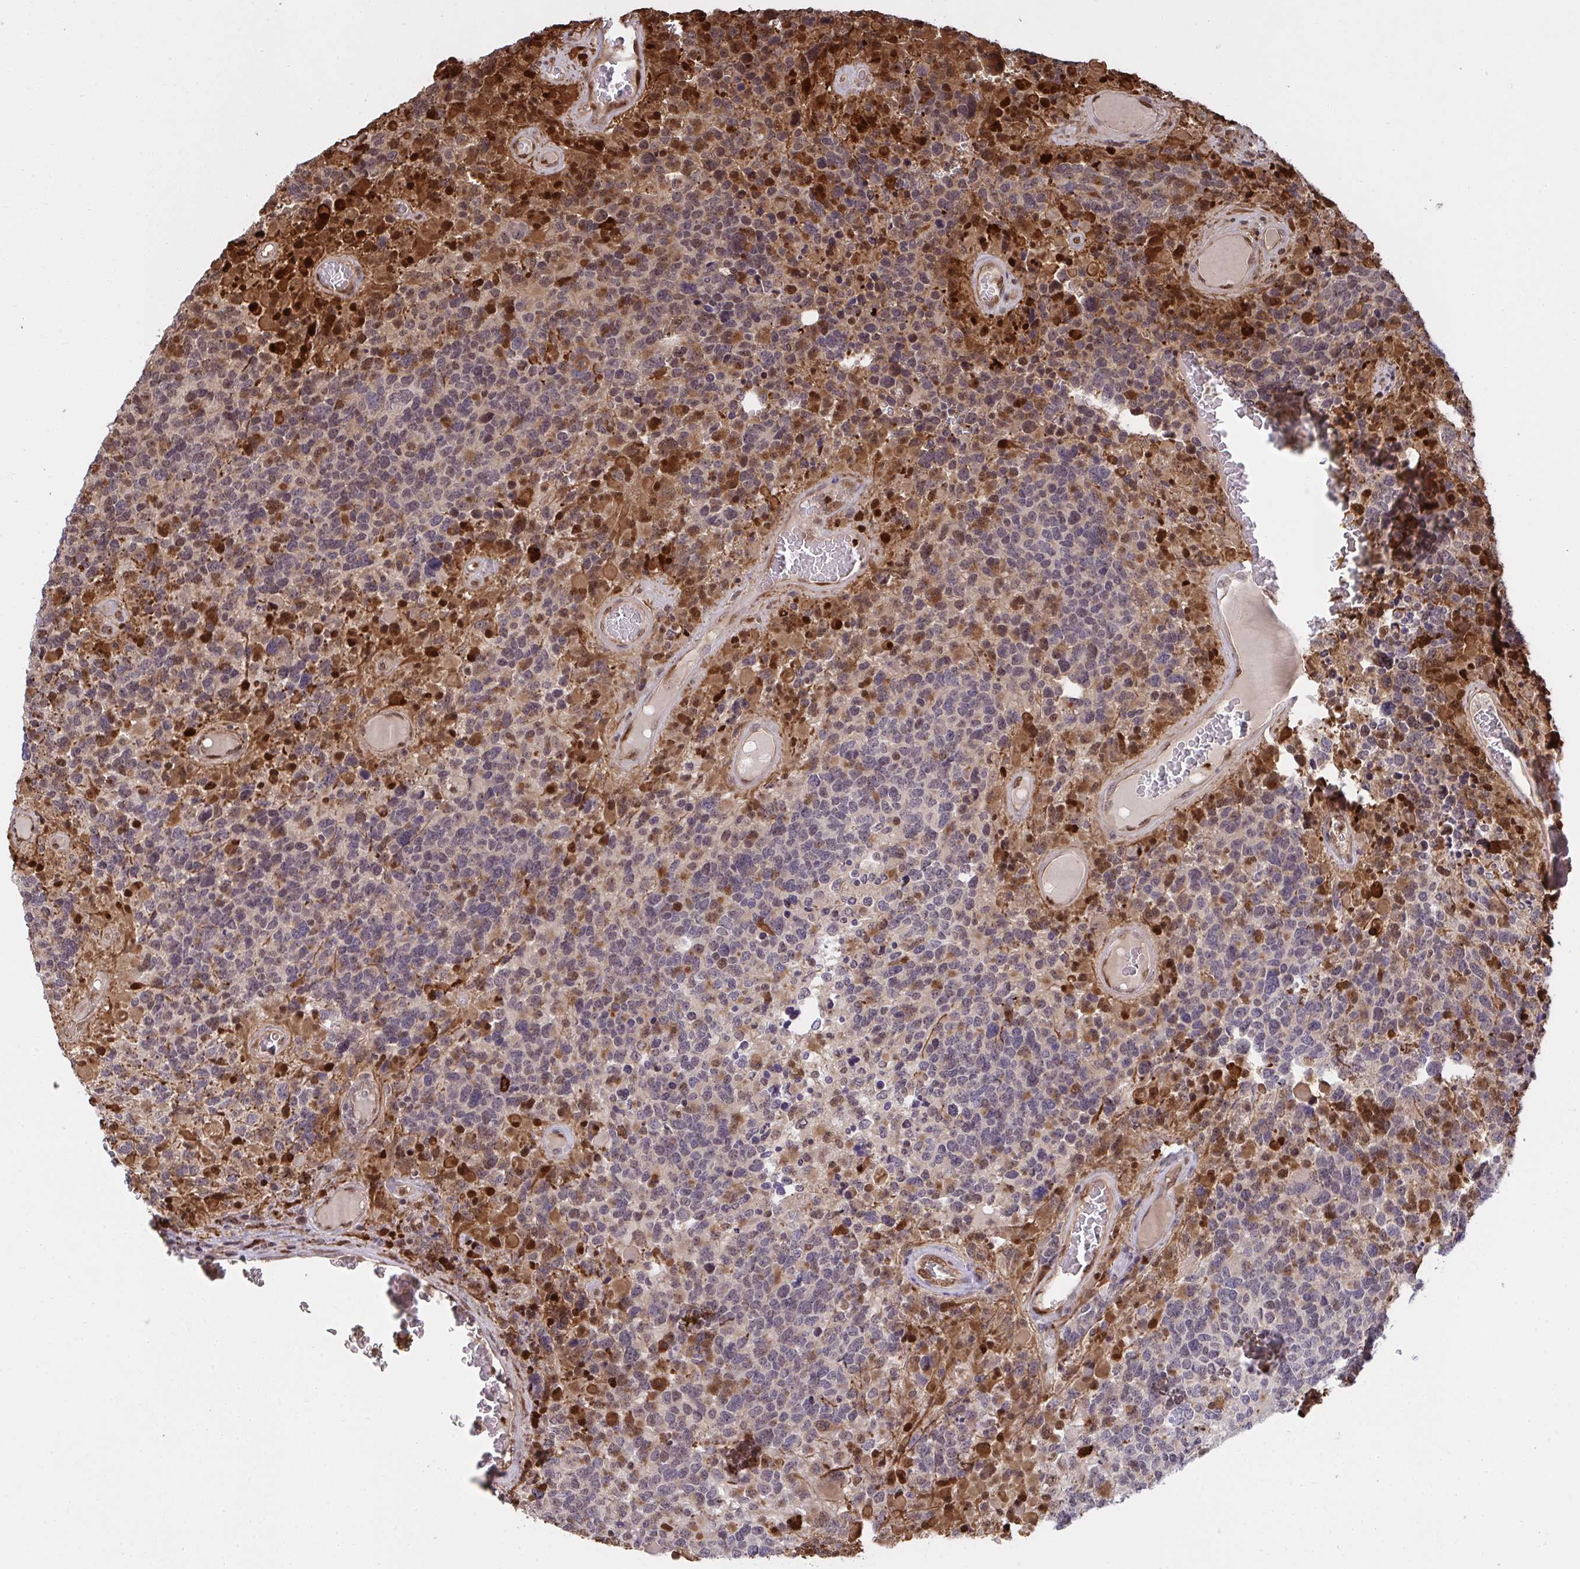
{"staining": {"intensity": "moderate", "quantity": "<25%", "location": "cytoplasmic/membranous,nuclear"}, "tissue": "glioma", "cell_type": "Tumor cells", "image_type": "cancer", "snomed": [{"axis": "morphology", "description": "Glioma, malignant, High grade"}, {"axis": "topography", "description": "Brain"}], "caption": "Immunohistochemical staining of high-grade glioma (malignant) displays moderate cytoplasmic/membranous and nuclear protein positivity in approximately <25% of tumor cells. (brown staining indicates protein expression, while blue staining denotes nuclei).", "gene": "UXT", "patient": {"sex": "female", "age": 40}}